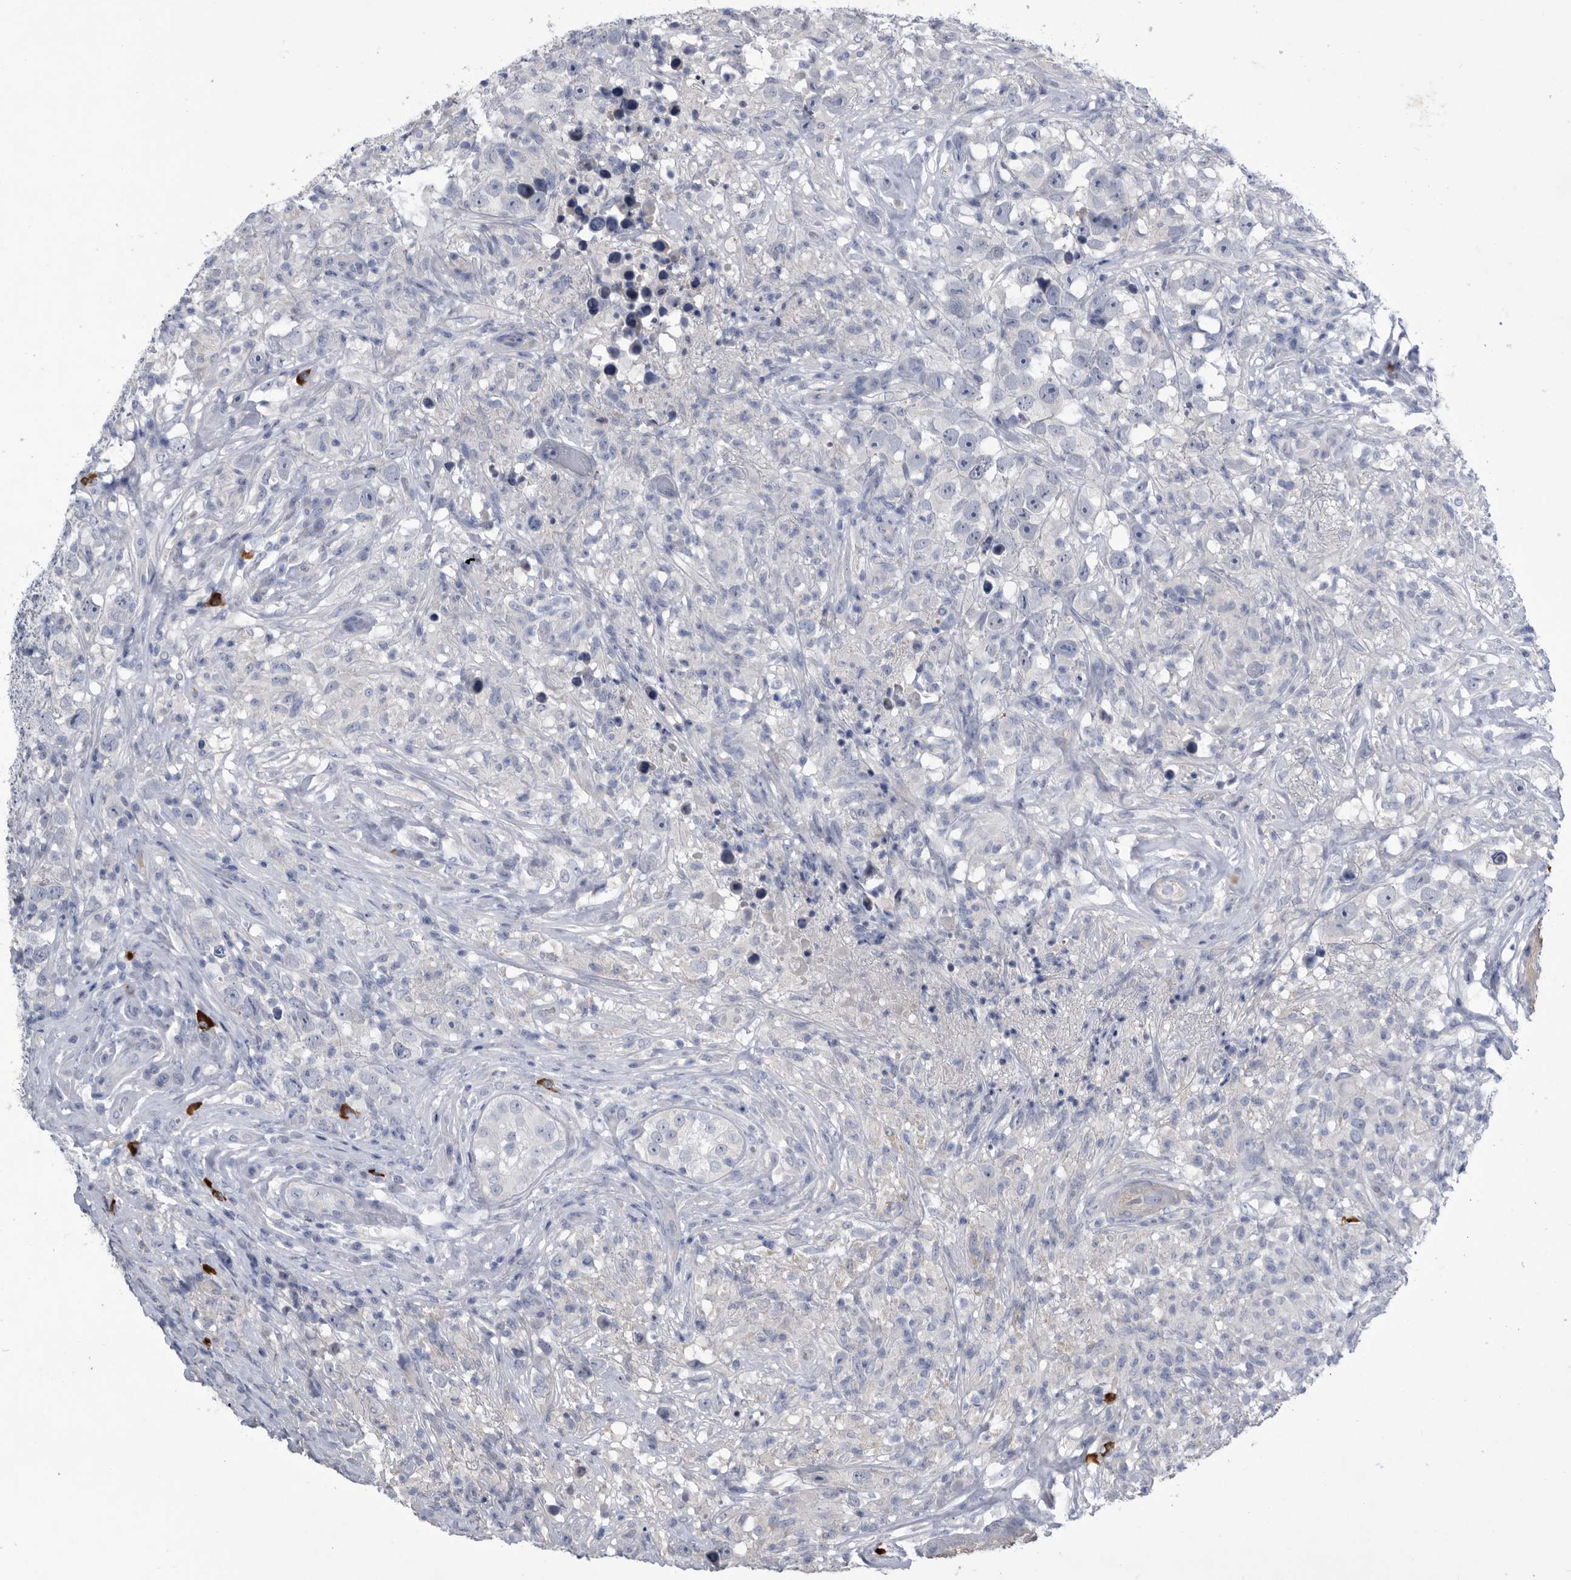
{"staining": {"intensity": "negative", "quantity": "none", "location": "none"}, "tissue": "testis cancer", "cell_type": "Tumor cells", "image_type": "cancer", "snomed": [{"axis": "morphology", "description": "Seminoma, NOS"}, {"axis": "topography", "description": "Testis"}], "caption": "Seminoma (testis) was stained to show a protein in brown. There is no significant positivity in tumor cells.", "gene": "BTBD6", "patient": {"sex": "male", "age": 49}}